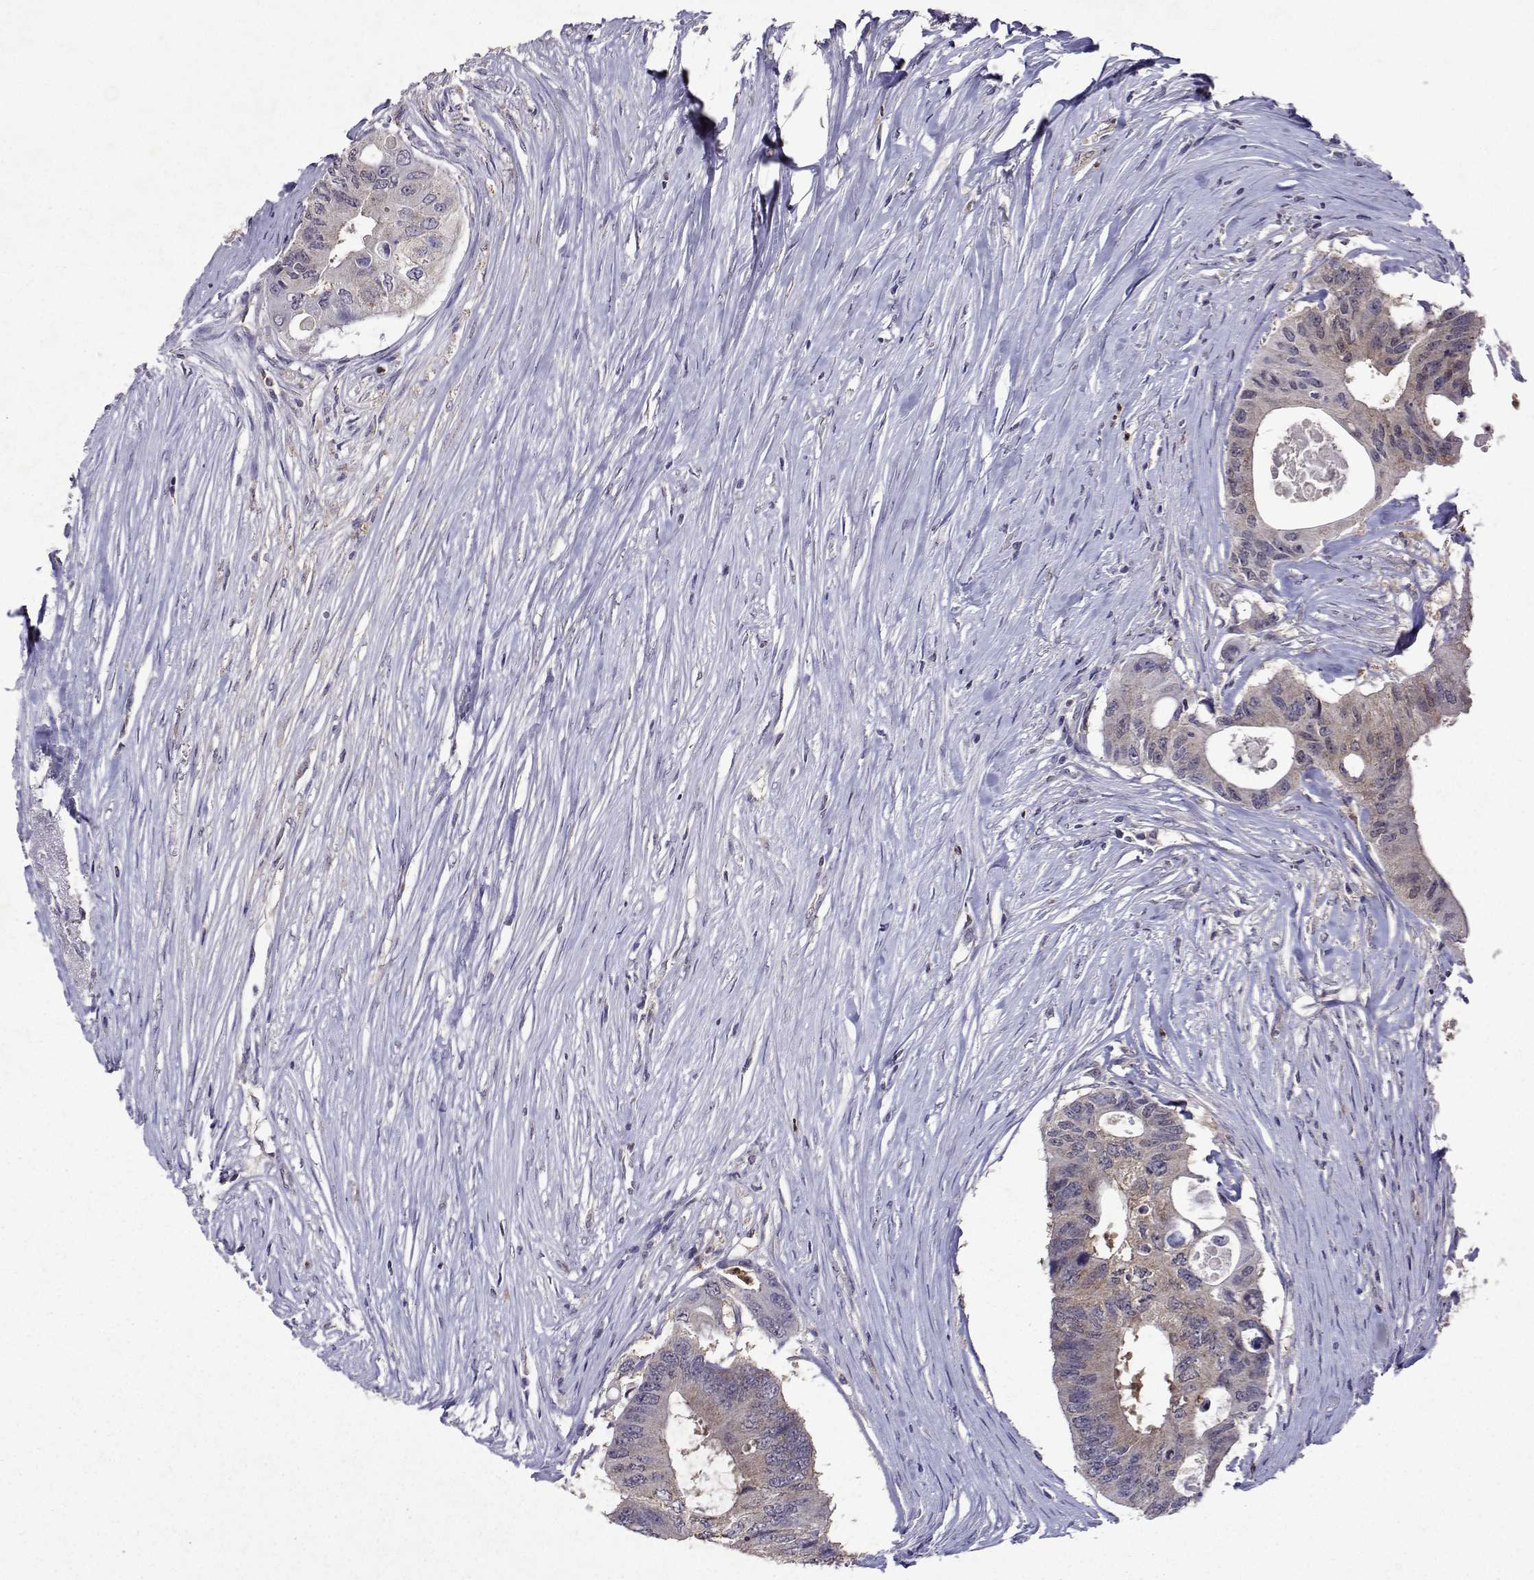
{"staining": {"intensity": "weak", "quantity": ">75%", "location": "cytoplasmic/membranous"}, "tissue": "colorectal cancer", "cell_type": "Tumor cells", "image_type": "cancer", "snomed": [{"axis": "morphology", "description": "Adenocarcinoma, NOS"}, {"axis": "topography", "description": "Colon"}], "caption": "Colorectal cancer was stained to show a protein in brown. There is low levels of weak cytoplasmic/membranous expression in approximately >75% of tumor cells.", "gene": "APAF1", "patient": {"sex": "male", "age": 71}}